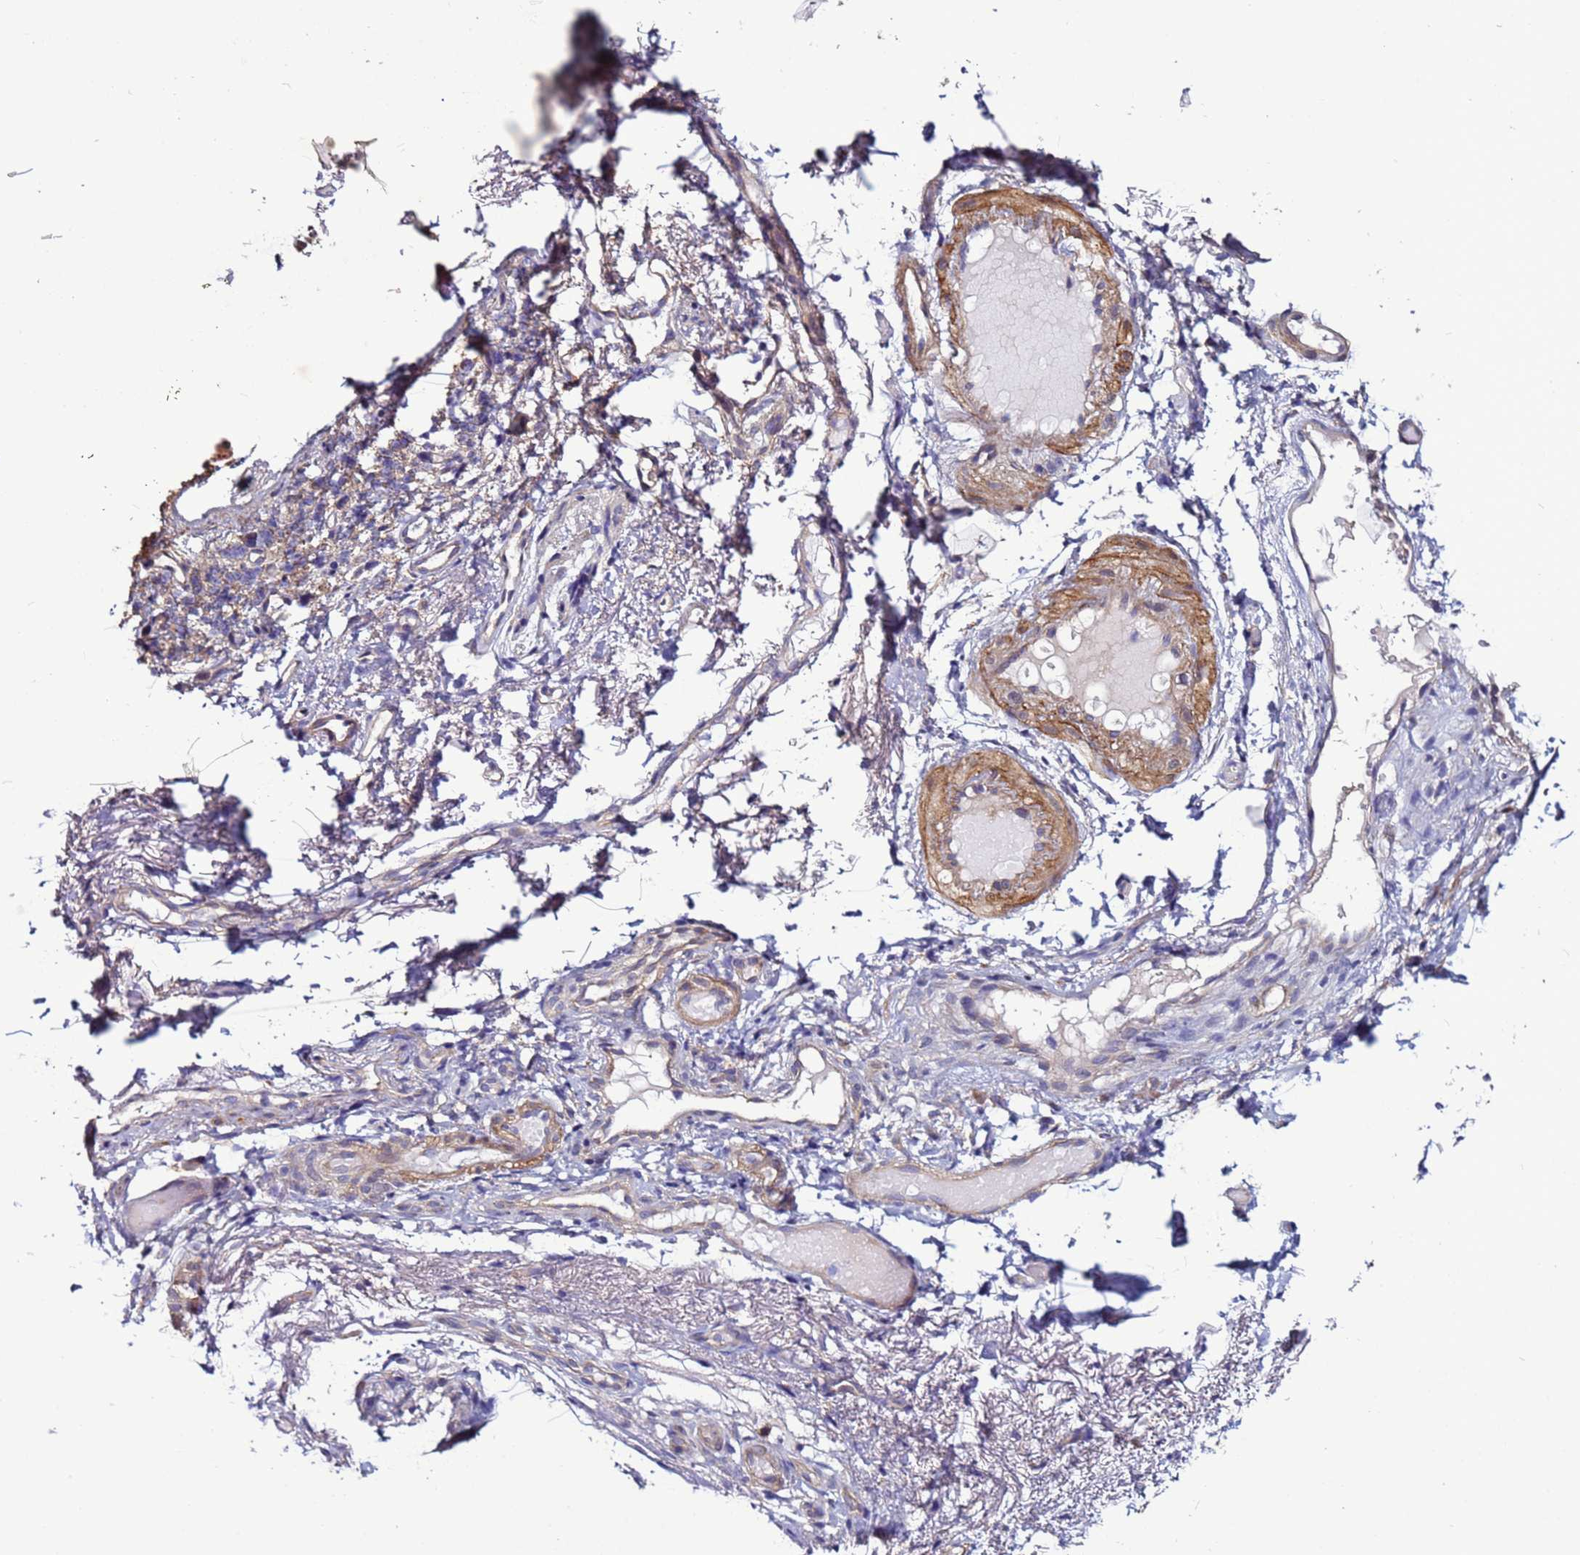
{"staining": {"intensity": "weak", "quantity": "25%-75%", "location": "cytoplasmic/membranous"}, "tissue": "adipose tissue", "cell_type": "Adipocytes", "image_type": "normal", "snomed": [{"axis": "morphology", "description": "Normal tissue, NOS"}, {"axis": "morphology", "description": "Basal cell carcinoma"}, {"axis": "topography", "description": "Cartilage tissue"}, {"axis": "topography", "description": "Nasopharynx"}, {"axis": "topography", "description": "Oral tissue"}], "caption": "Immunohistochemistry (IHC) histopathology image of benign adipose tissue: human adipose tissue stained using immunohistochemistry (IHC) reveals low levels of weak protein expression localized specifically in the cytoplasmic/membranous of adipocytes, appearing as a cytoplasmic/membranous brown color.", "gene": "CEP55", "patient": {"sex": "female", "age": 77}}